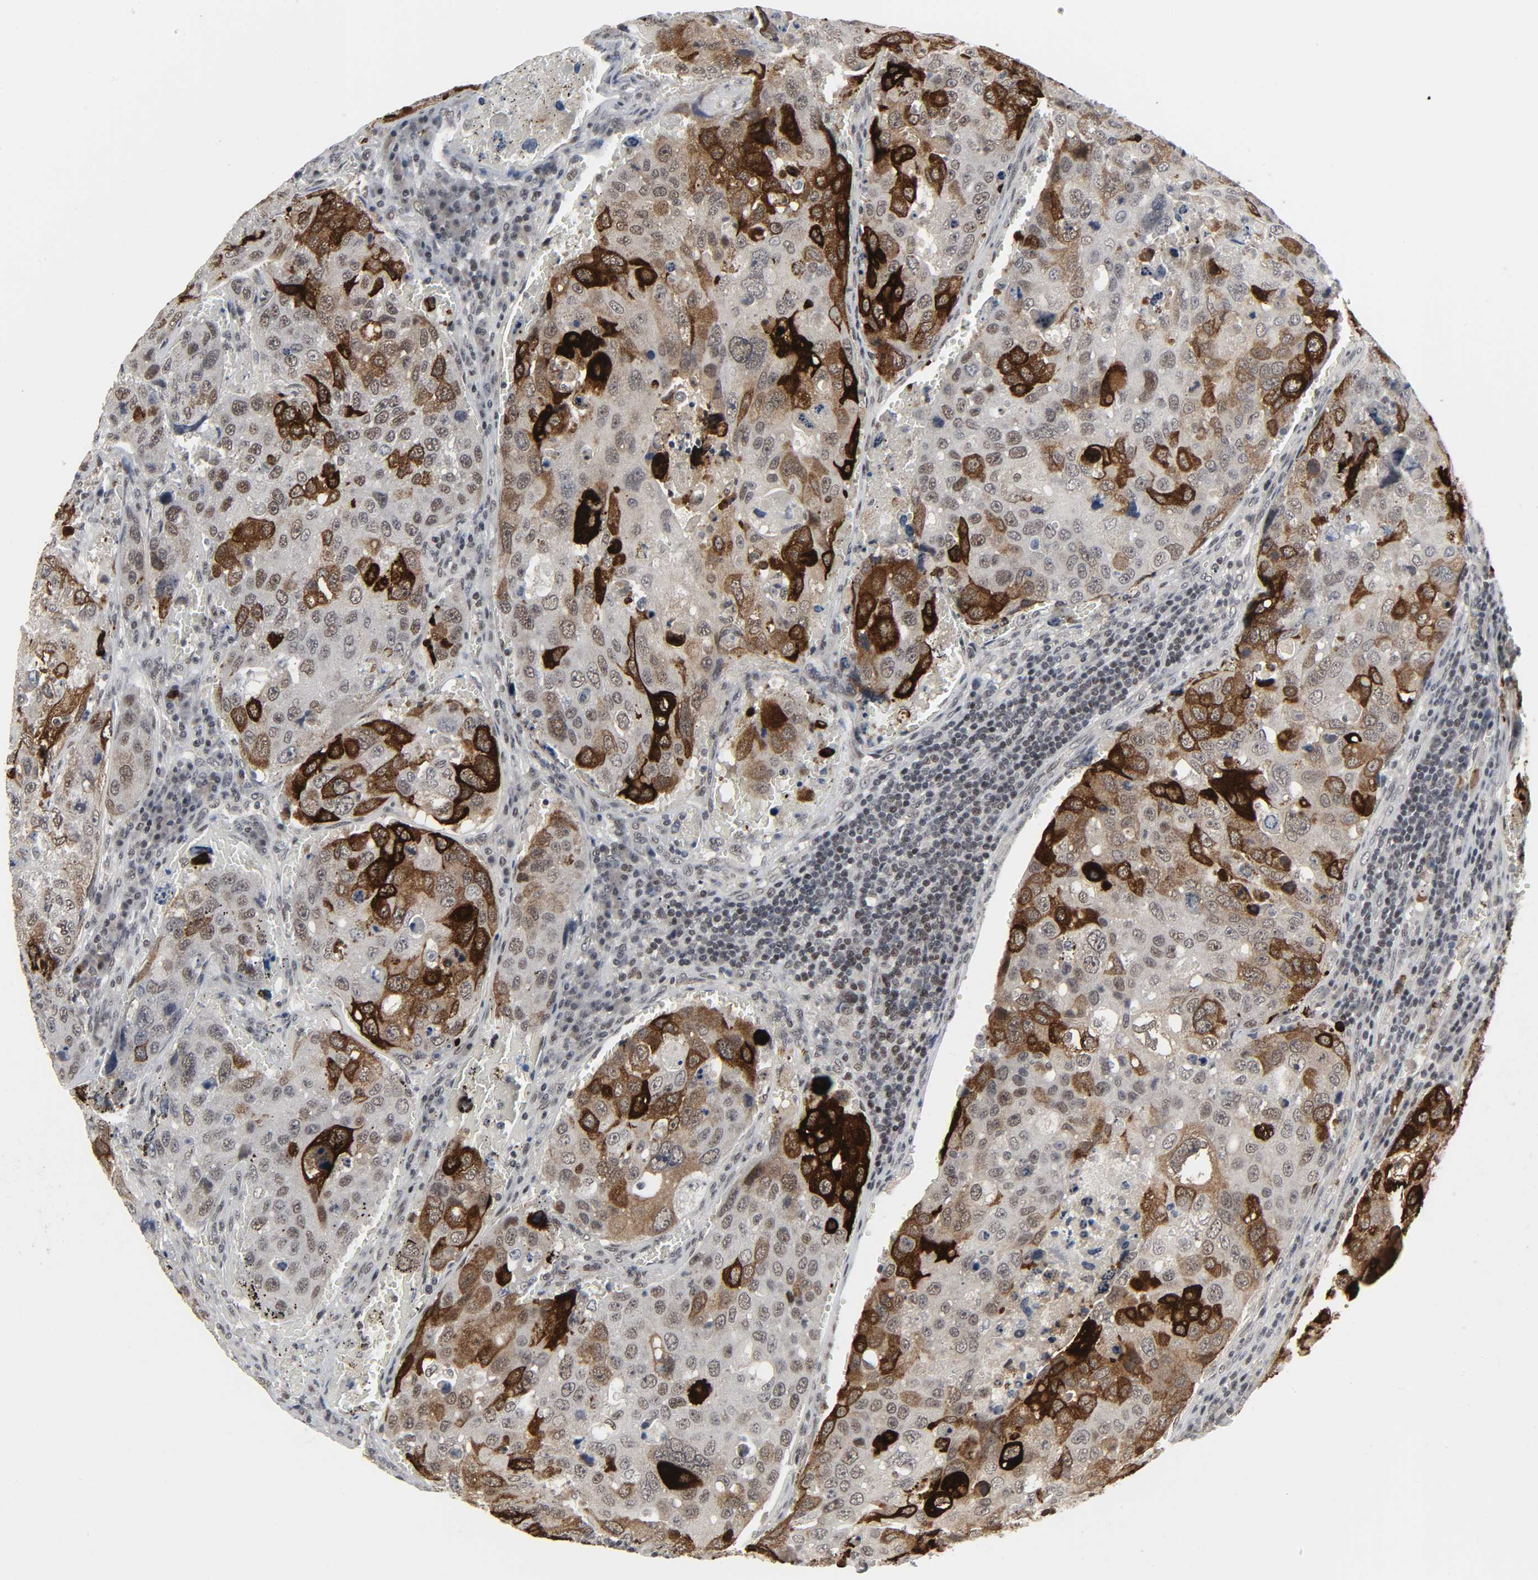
{"staining": {"intensity": "strong", "quantity": "25%-75%", "location": "cytoplasmic/membranous"}, "tissue": "urothelial cancer", "cell_type": "Tumor cells", "image_type": "cancer", "snomed": [{"axis": "morphology", "description": "Urothelial carcinoma, High grade"}, {"axis": "topography", "description": "Lymph node"}, {"axis": "topography", "description": "Urinary bladder"}], "caption": "The photomicrograph shows a brown stain indicating the presence of a protein in the cytoplasmic/membranous of tumor cells in high-grade urothelial carcinoma.", "gene": "MUC1", "patient": {"sex": "male", "age": 51}}